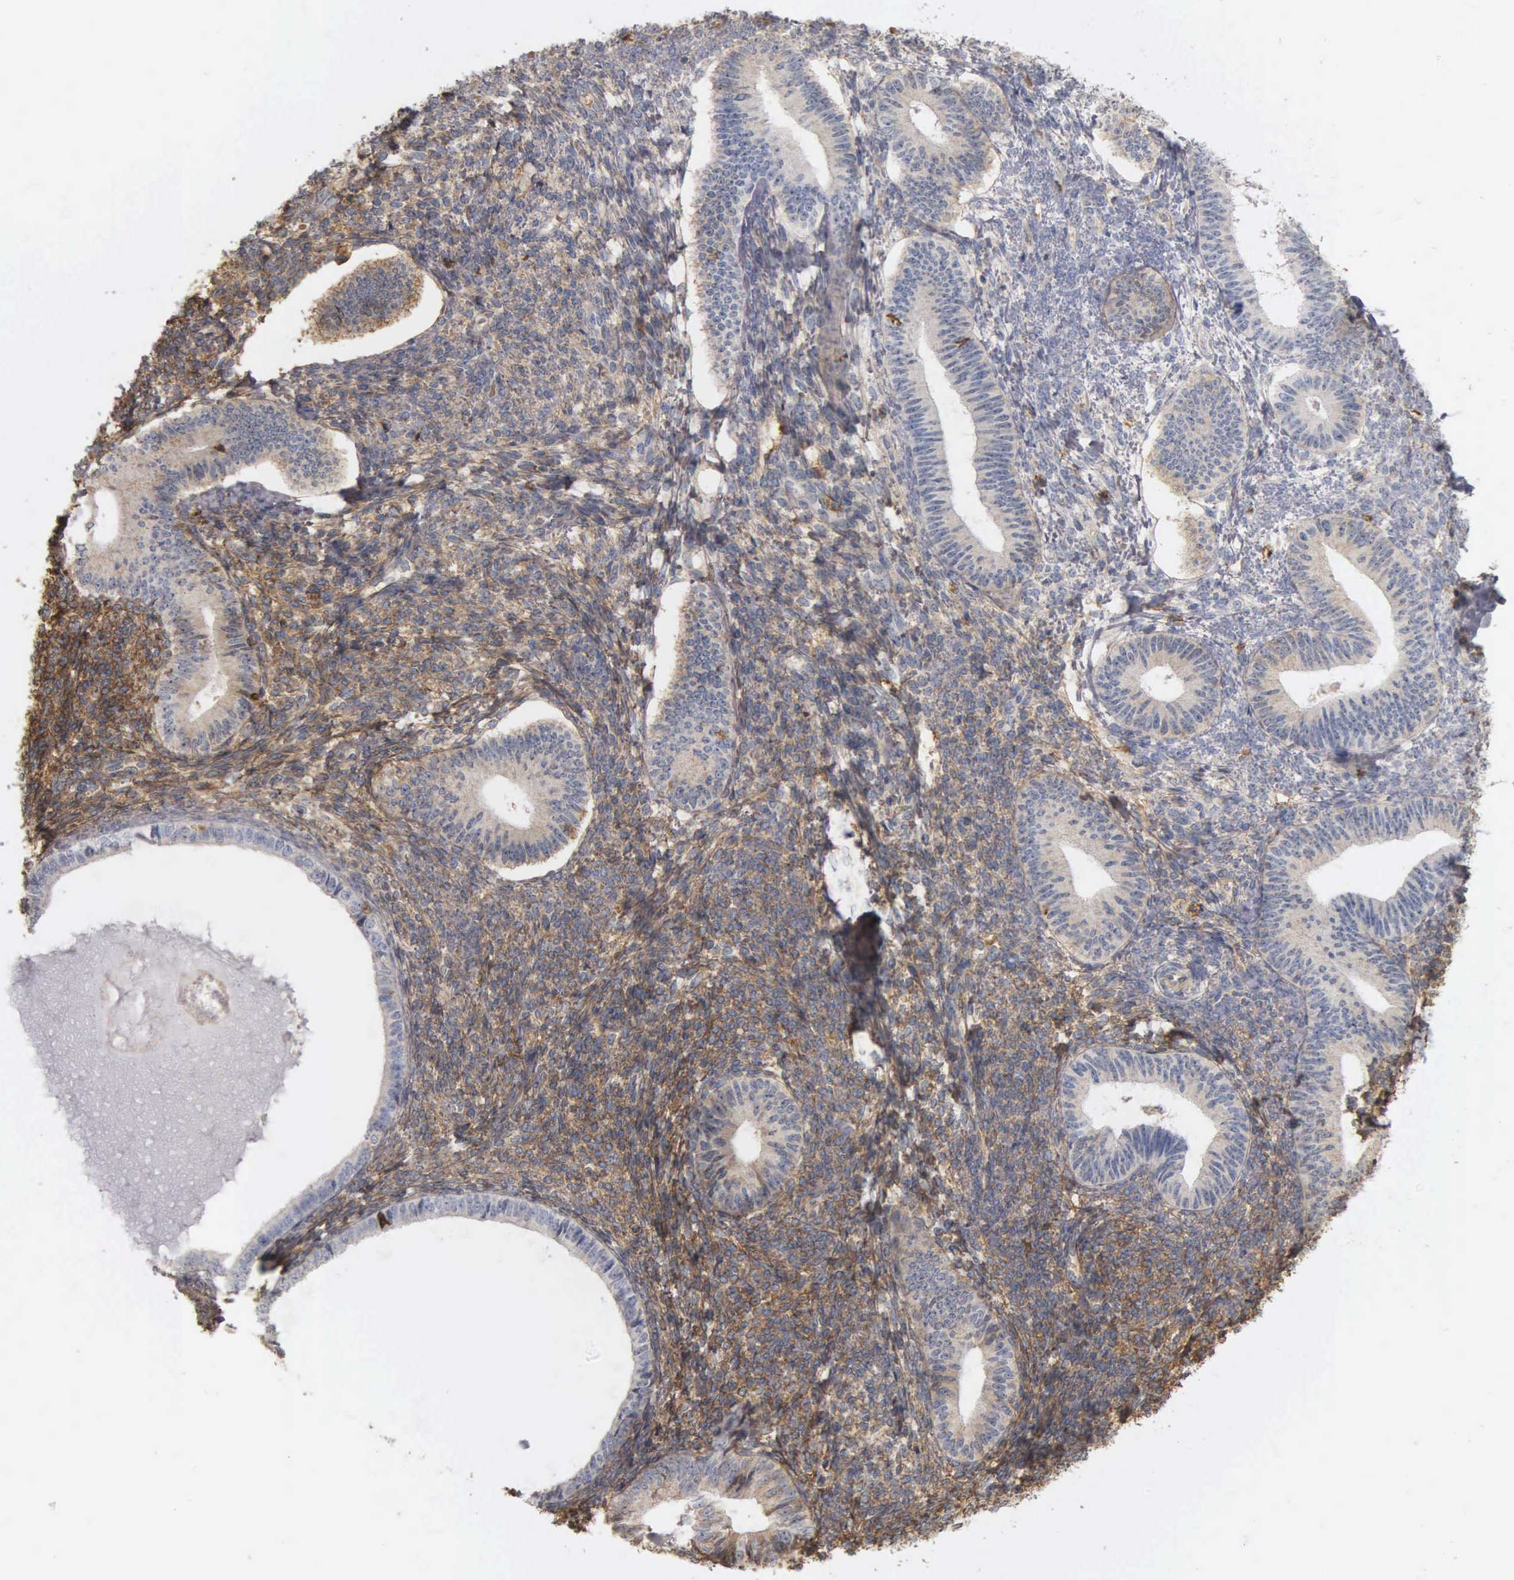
{"staining": {"intensity": "strong", "quantity": ">75%", "location": "cytoplasmic/membranous"}, "tissue": "endometrium", "cell_type": "Cells in endometrial stroma", "image_type": "normal", "snomed": [{"axis": "morphology", "description": "Normal tissue, NOS"}, {"axis": "topography", "description": "Endometrium"}], "caption": "Endometrium stained for a protein (brown) reveals strong cytoplasmic/membranous positive expression in about >75% of cells in endometrial stroma.", "gene": "CD99", "patient": {"sex": "female", "age": 82}}